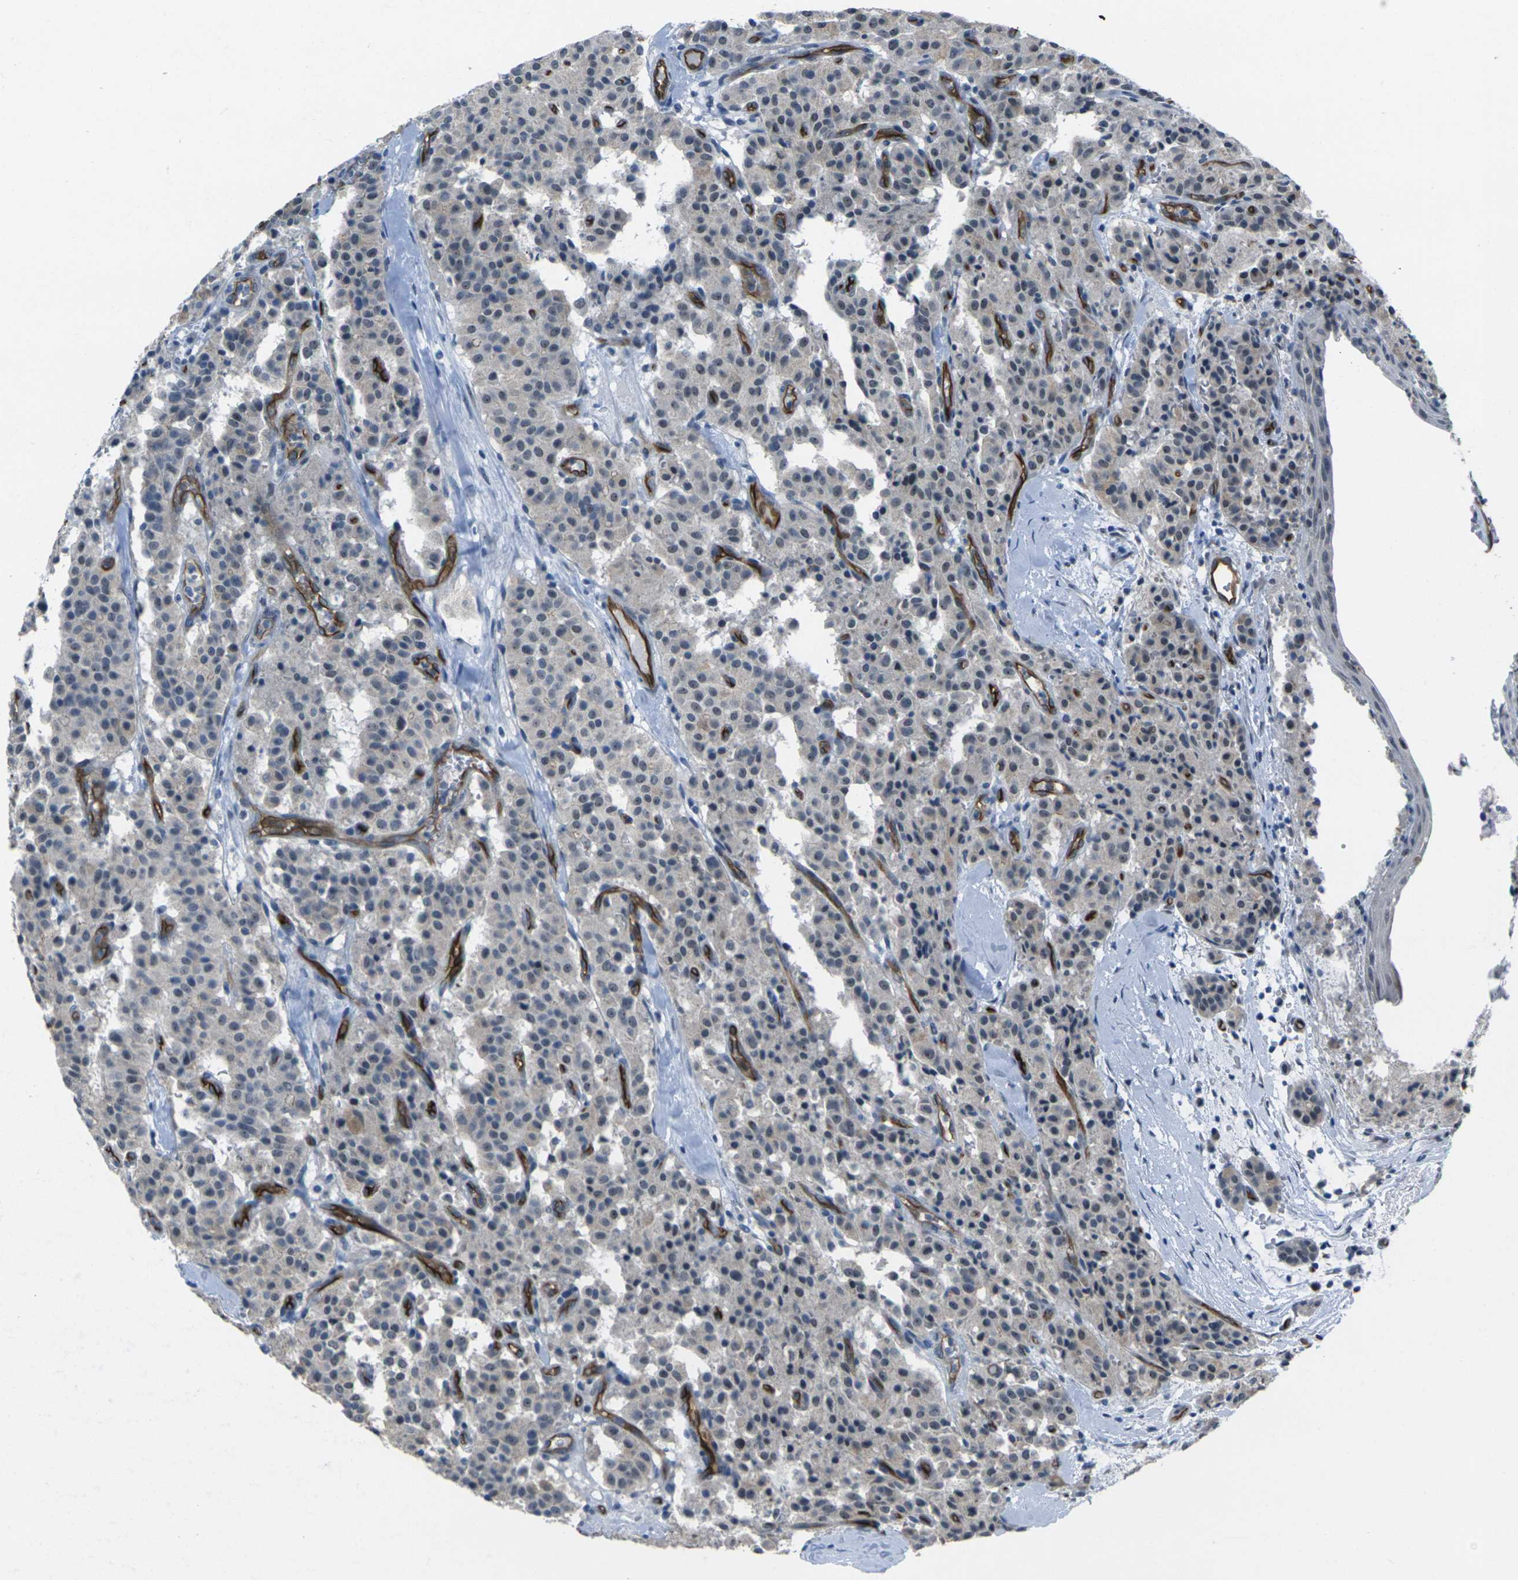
{"staining": {"intensity": "negative", "quantity": "none", "location": "none"}, "tissue": "carcinoid", "cell_type": "Tumor cells", "image_type": "cancer", "snomed": [{"axis": "morphology", "description": "Carcinoid, malignant, NOS"}, {"axis": "topography", "description": "Lung"}], "caption": "Photomicrograph shows no protein staining in tumor cells of carcinoid tissue.", "gene": "HSPA12B", "patient": {"sex": "male", "age": 30}}